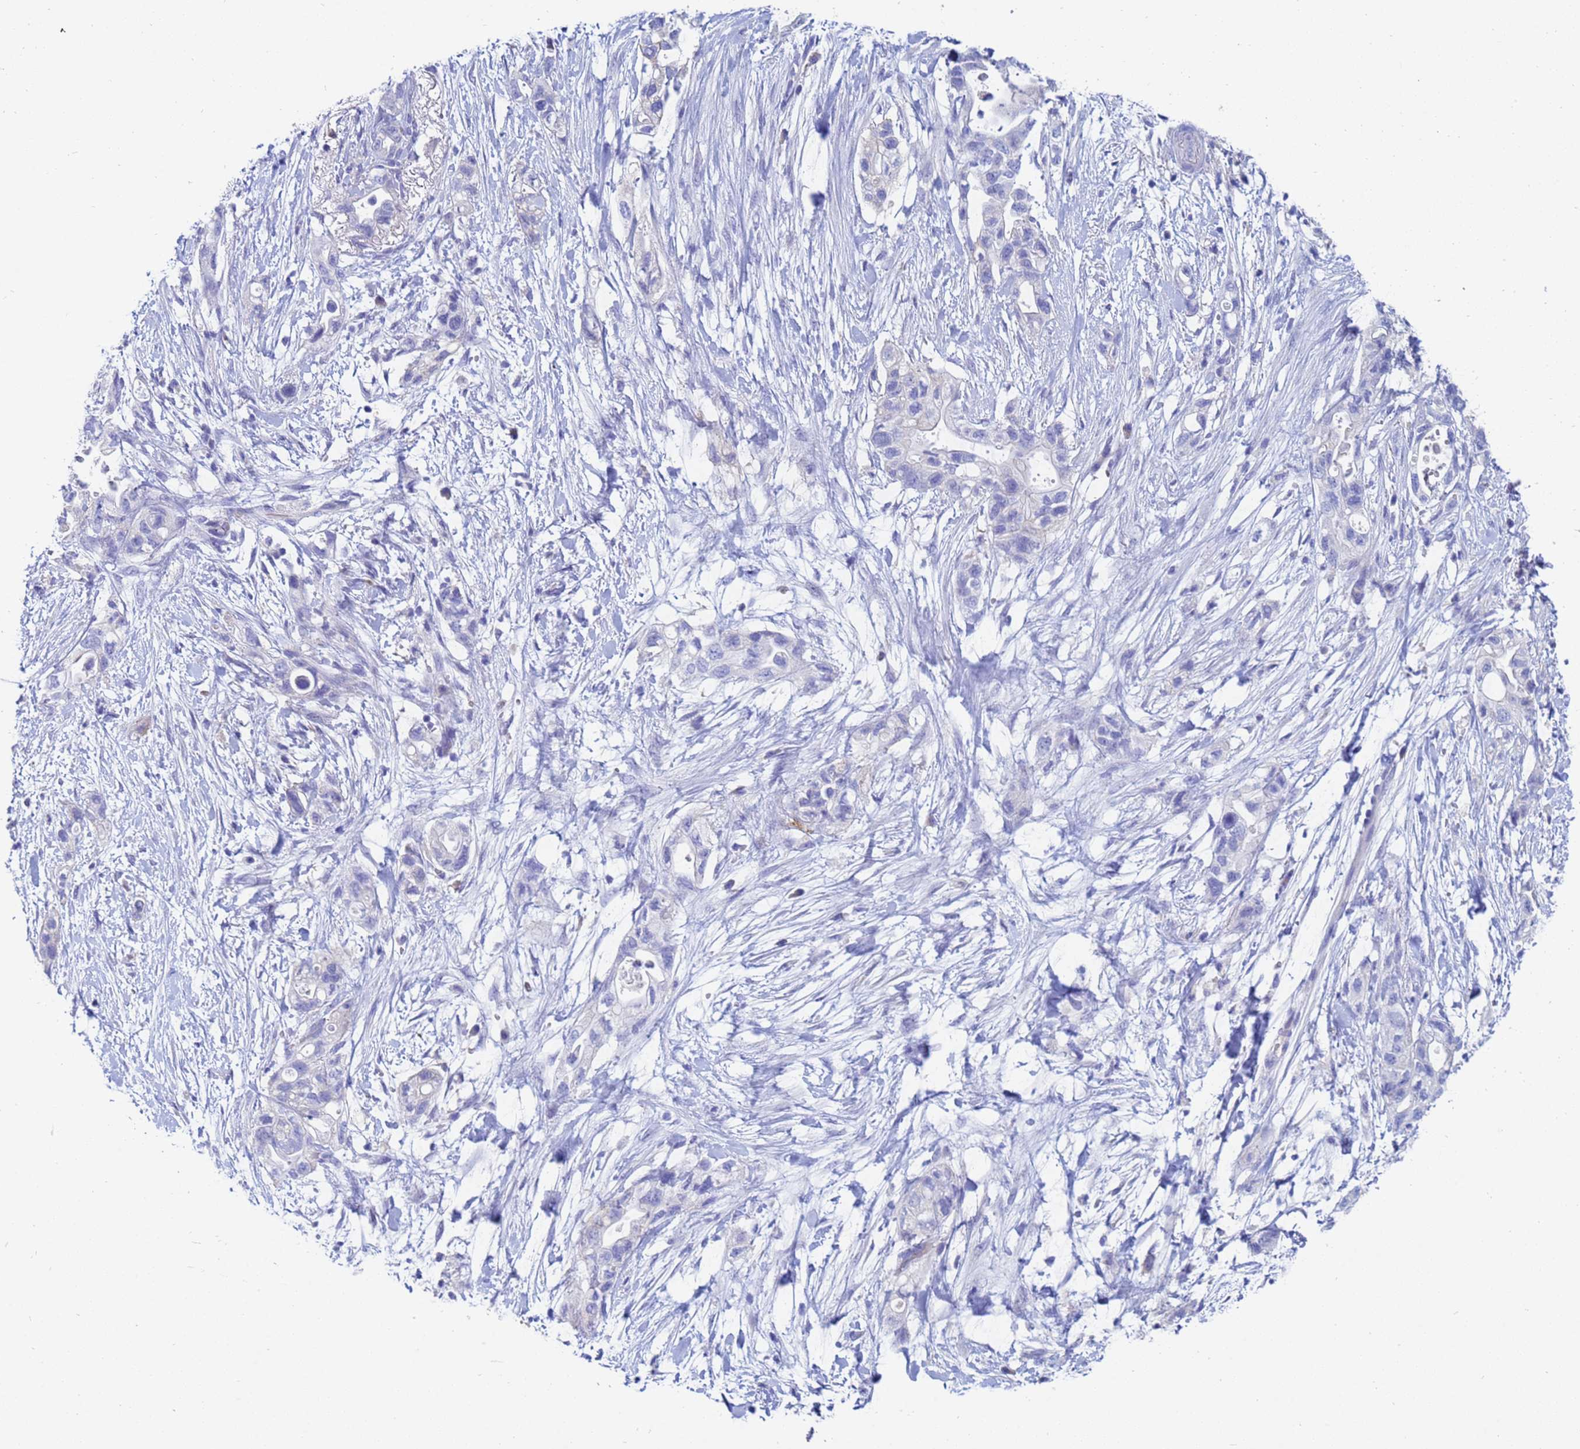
{"staining": {"intensity": "negative", "quantity": "none", "location": "none"}, "tissue": "pancreatic cancer", "cell_type": "Tumor cells", "image_type": "cancer", "snomed": [{"axis": "morphology", "description": "Adenocarcinoma, NOS"}, {"axis": "topography", "description": "Pancreas"}], "caption": "A high-resolution image shows immunohistochemistry (IHC) staining of adenocarcinoma (pancreatic), which reveals no significant staining in tumor cells.", "gene": "UBE2O", "patient": {"sex": "female", "age": 72}}